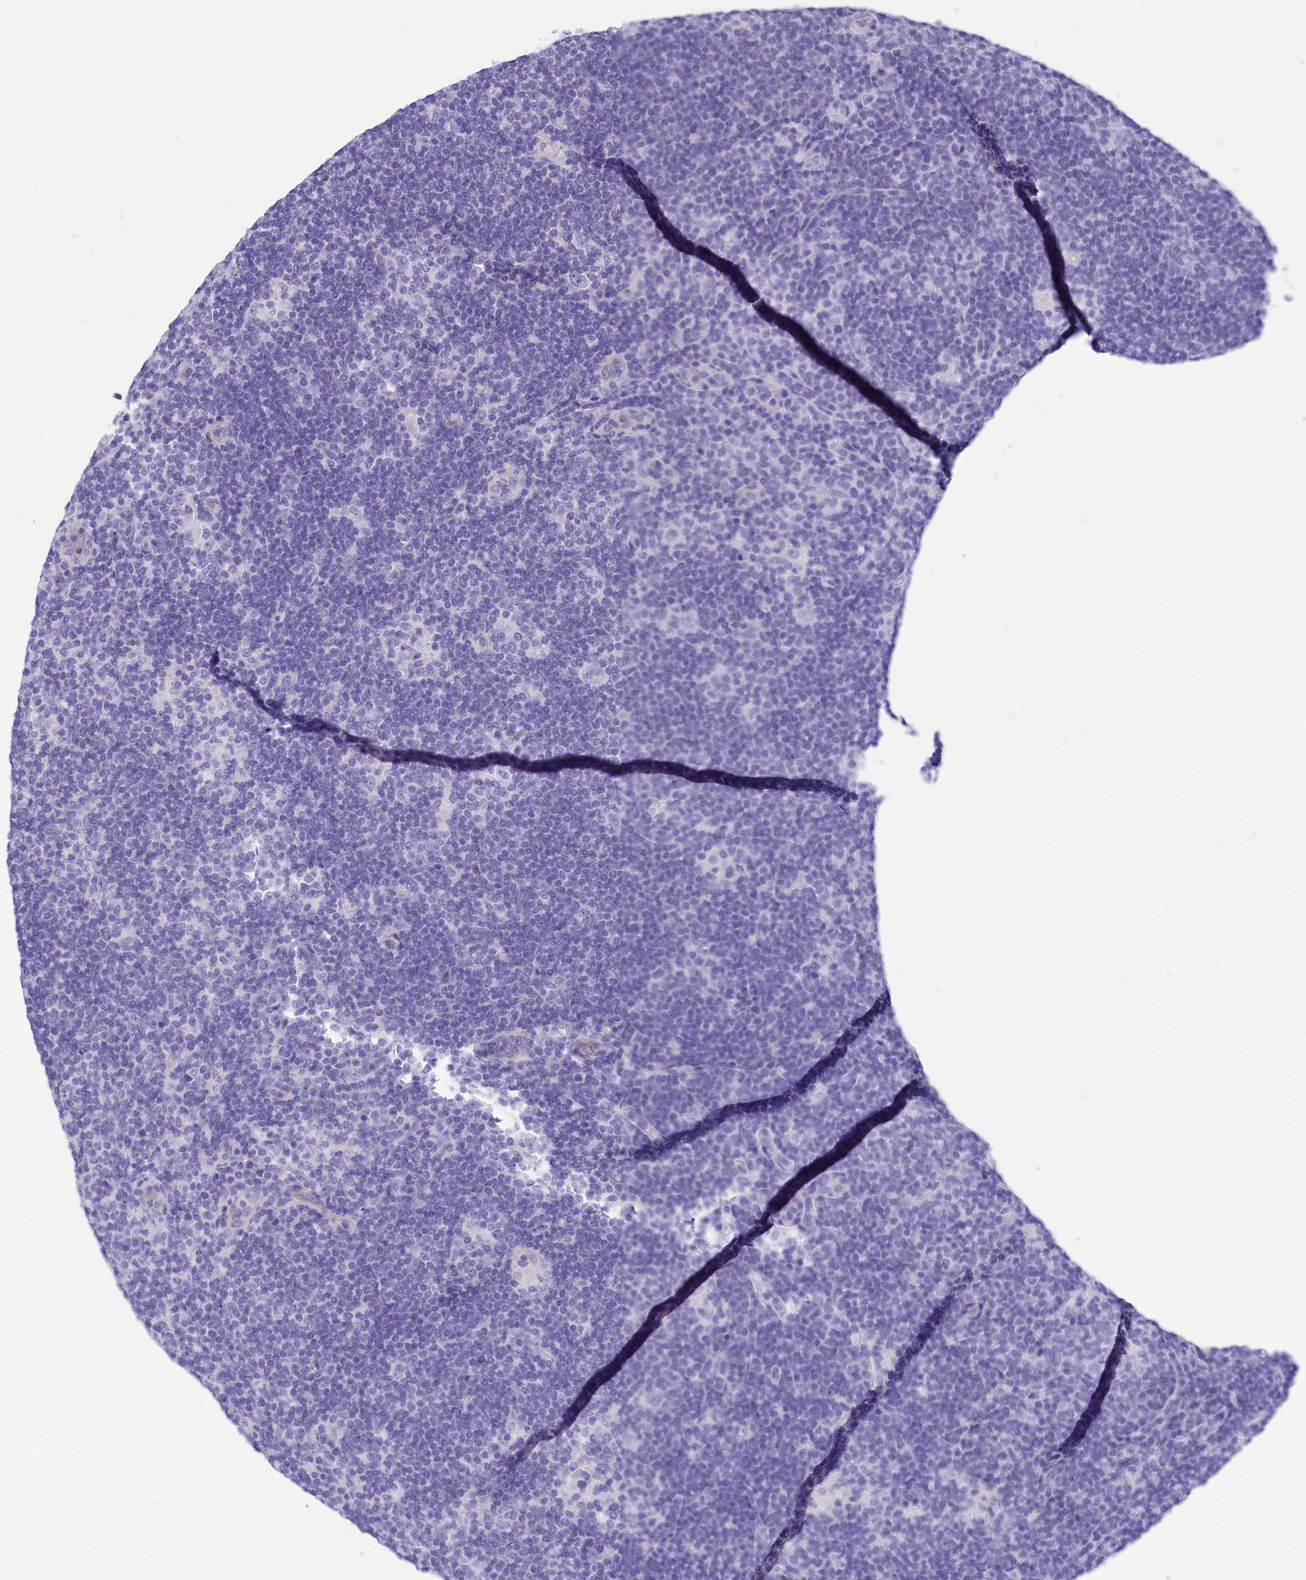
{"staining": {"intensity": "negative", "quantity": "none", "location": "none"}, "tissue": "lymphoma", "cell_type": "Tumor cells", "image_type": "cancer", "snomed": [{"axis": "morphology", "description": "Hodgkin's disease, NOS"}, {"axis": "topography", "description": "Lymph node"}], "caption": "Human Hodgkin's disease stained for a protein using IHC reveals no staining in tumor cells.", "gene": "TTC36", "patient": {"sex": "female", "age": 57}}